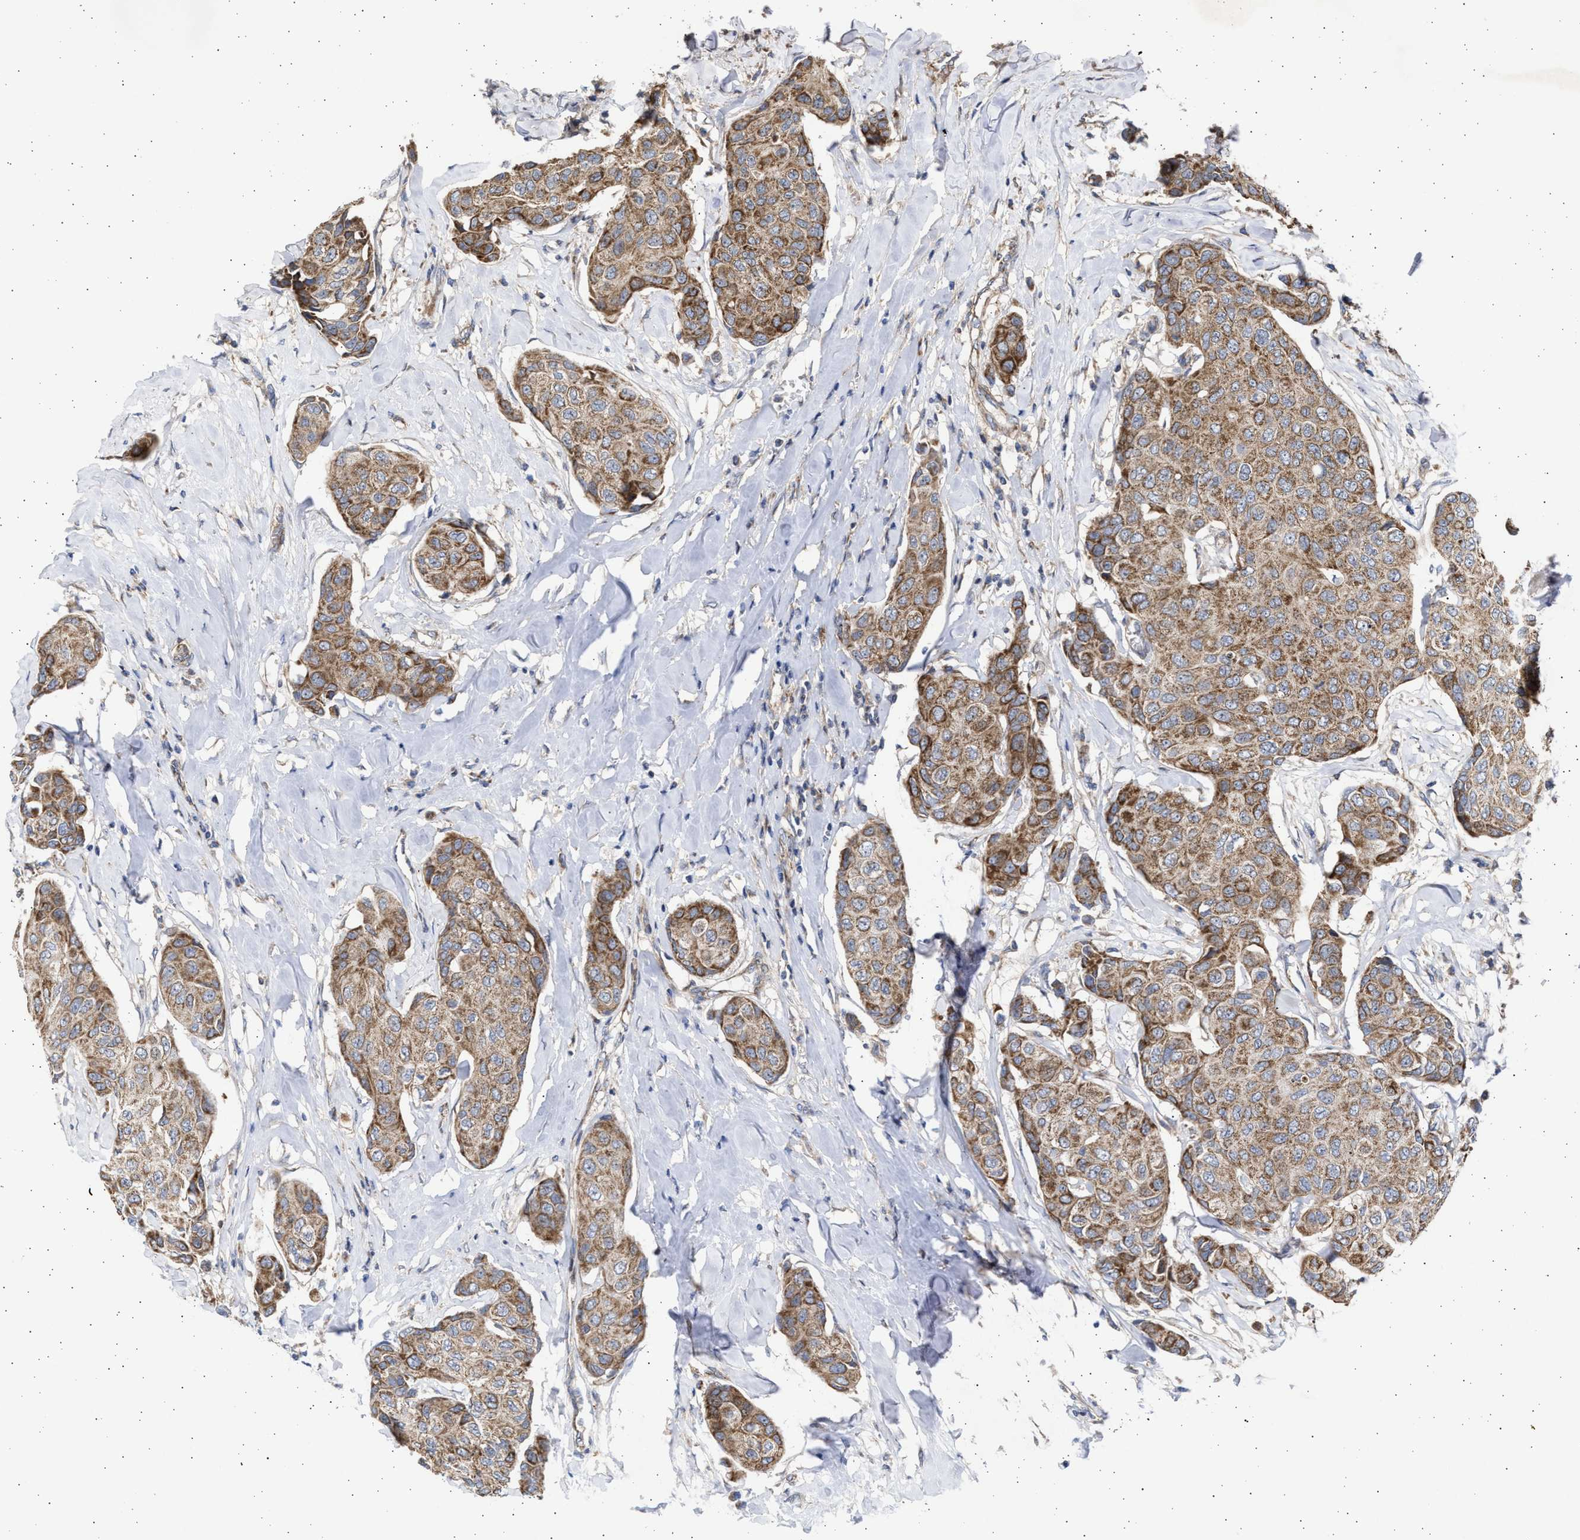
{"staining": {"intensity": "moderate", "quantity": ">75%", "location": "cytoplasmic/membranous"}, "tissue": "breast cancer", "cell_type": "Tumor cells", "image_type": "cancer", "snomed": [{"axis": "morphology", "description": "Duct carcinoma"}, {"axis": "topography", "description": "Breast"}], "caption": "The micrograph exhibits immunohistochemical staining of breast cancer. There is moderate cytoplasmic/membranous expression is seen in approximately >75% of tumor cells.", "gene": "TTC19", "patient": {"sex": "female", "age": 80}}